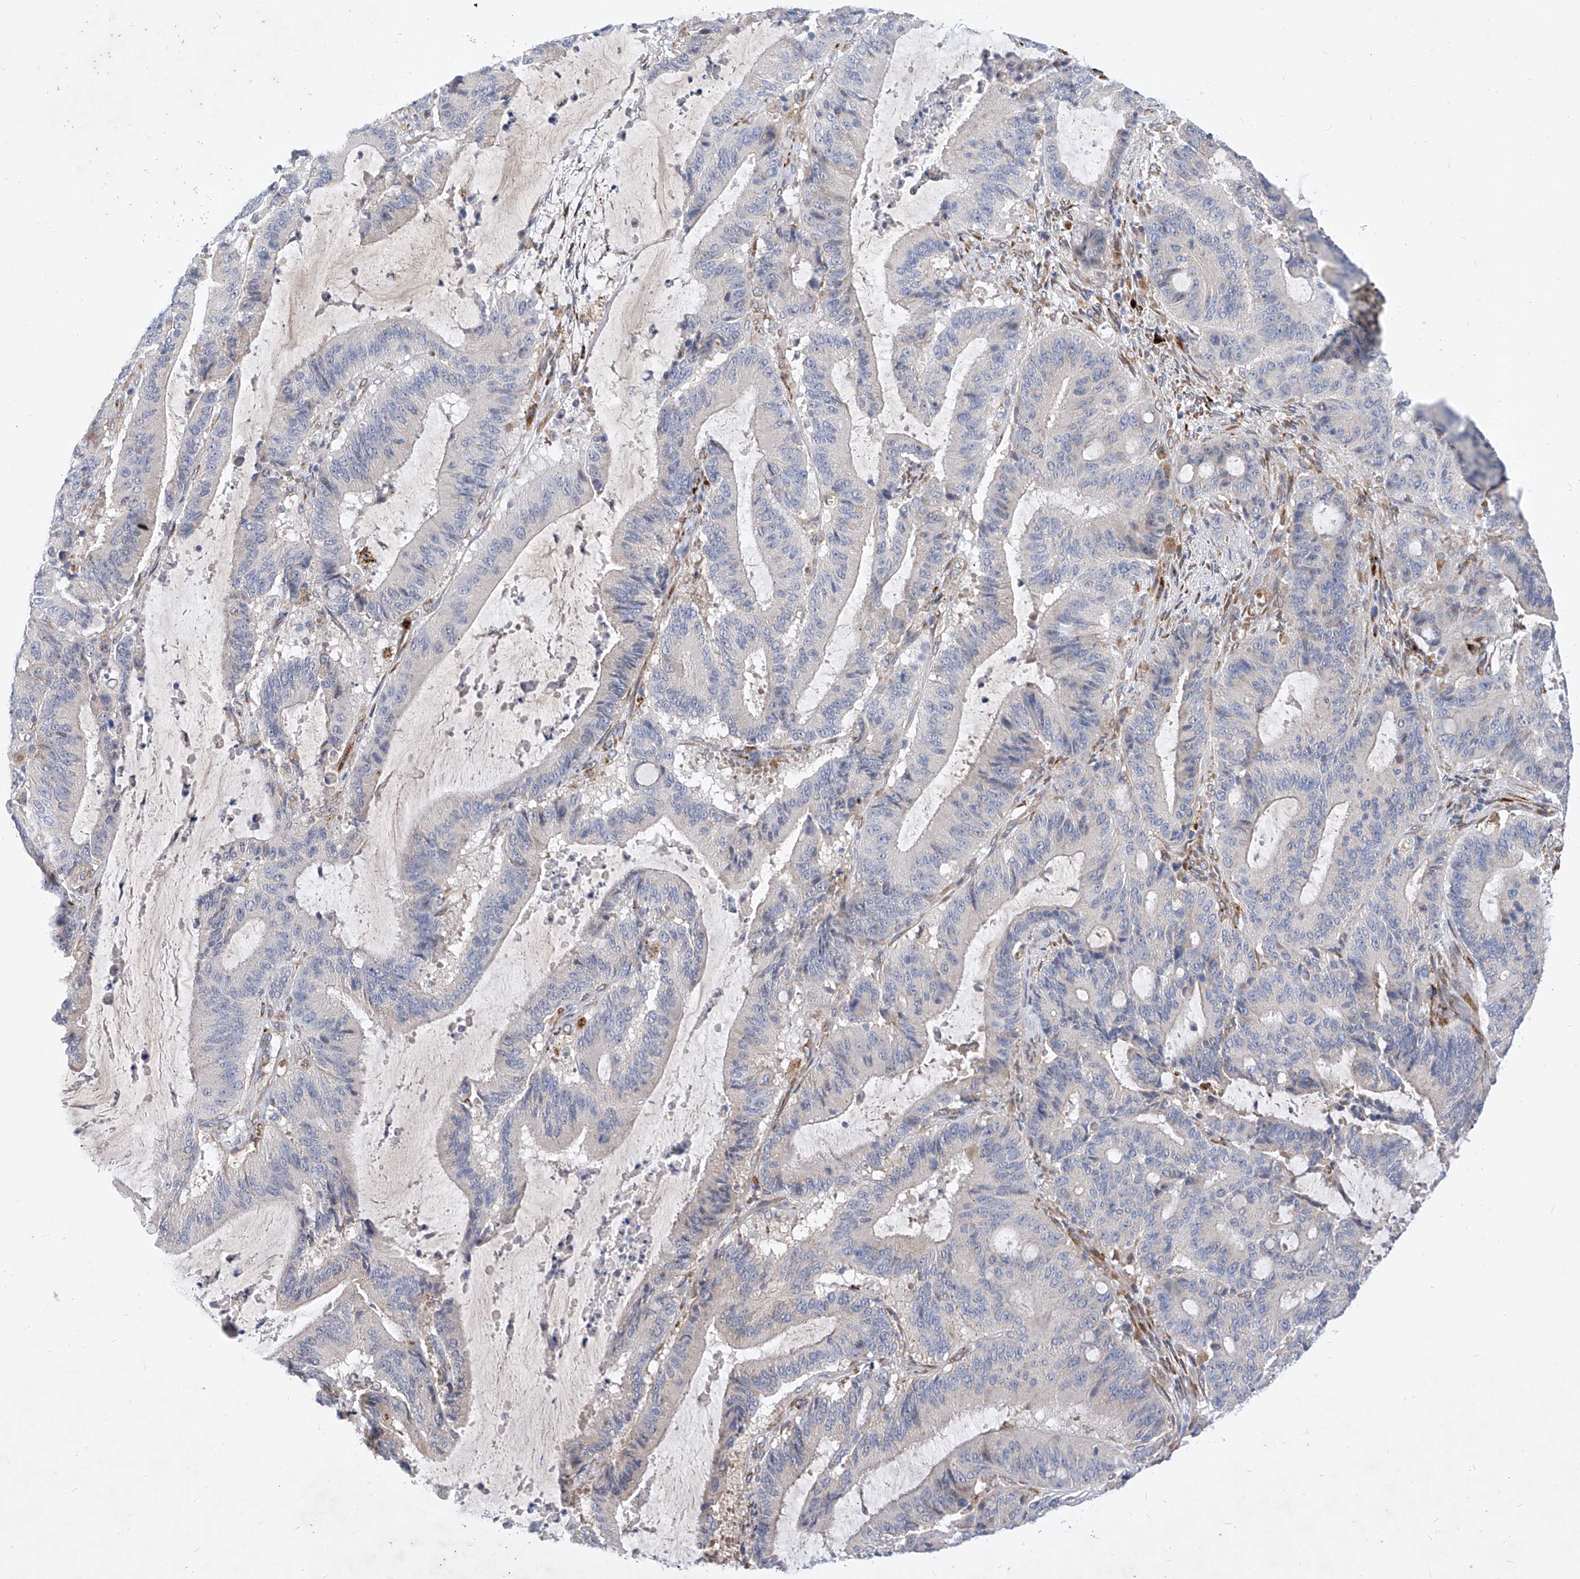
{"staining": {"intensity": "negative", "quantity": "none", "location": "none"}, "tissue": "liver cancer", "cell_type": "Tumor cells", "image_type": "cancer", "snomed": [{"axis": "morphology", "description": "Normal tissue, NOS"}, {"axis": "morphology", "description": "Cholangiocarcinoma"}, {"axis": "topography", "description": "Liver"}, {"axis": "topography", "description": "Peripheral nerve tissue"}], "caption": "This is a micrograph of immunohistochemistry staining of liver cancer (cholangiocarcinoma), which shows no expression in tumor cells. (Brightfield microscopy of DAB immunohistochemistry (IHC) at high magnification).", "gene": "MX2", "patient": {"sex": "female", "age": 73}}